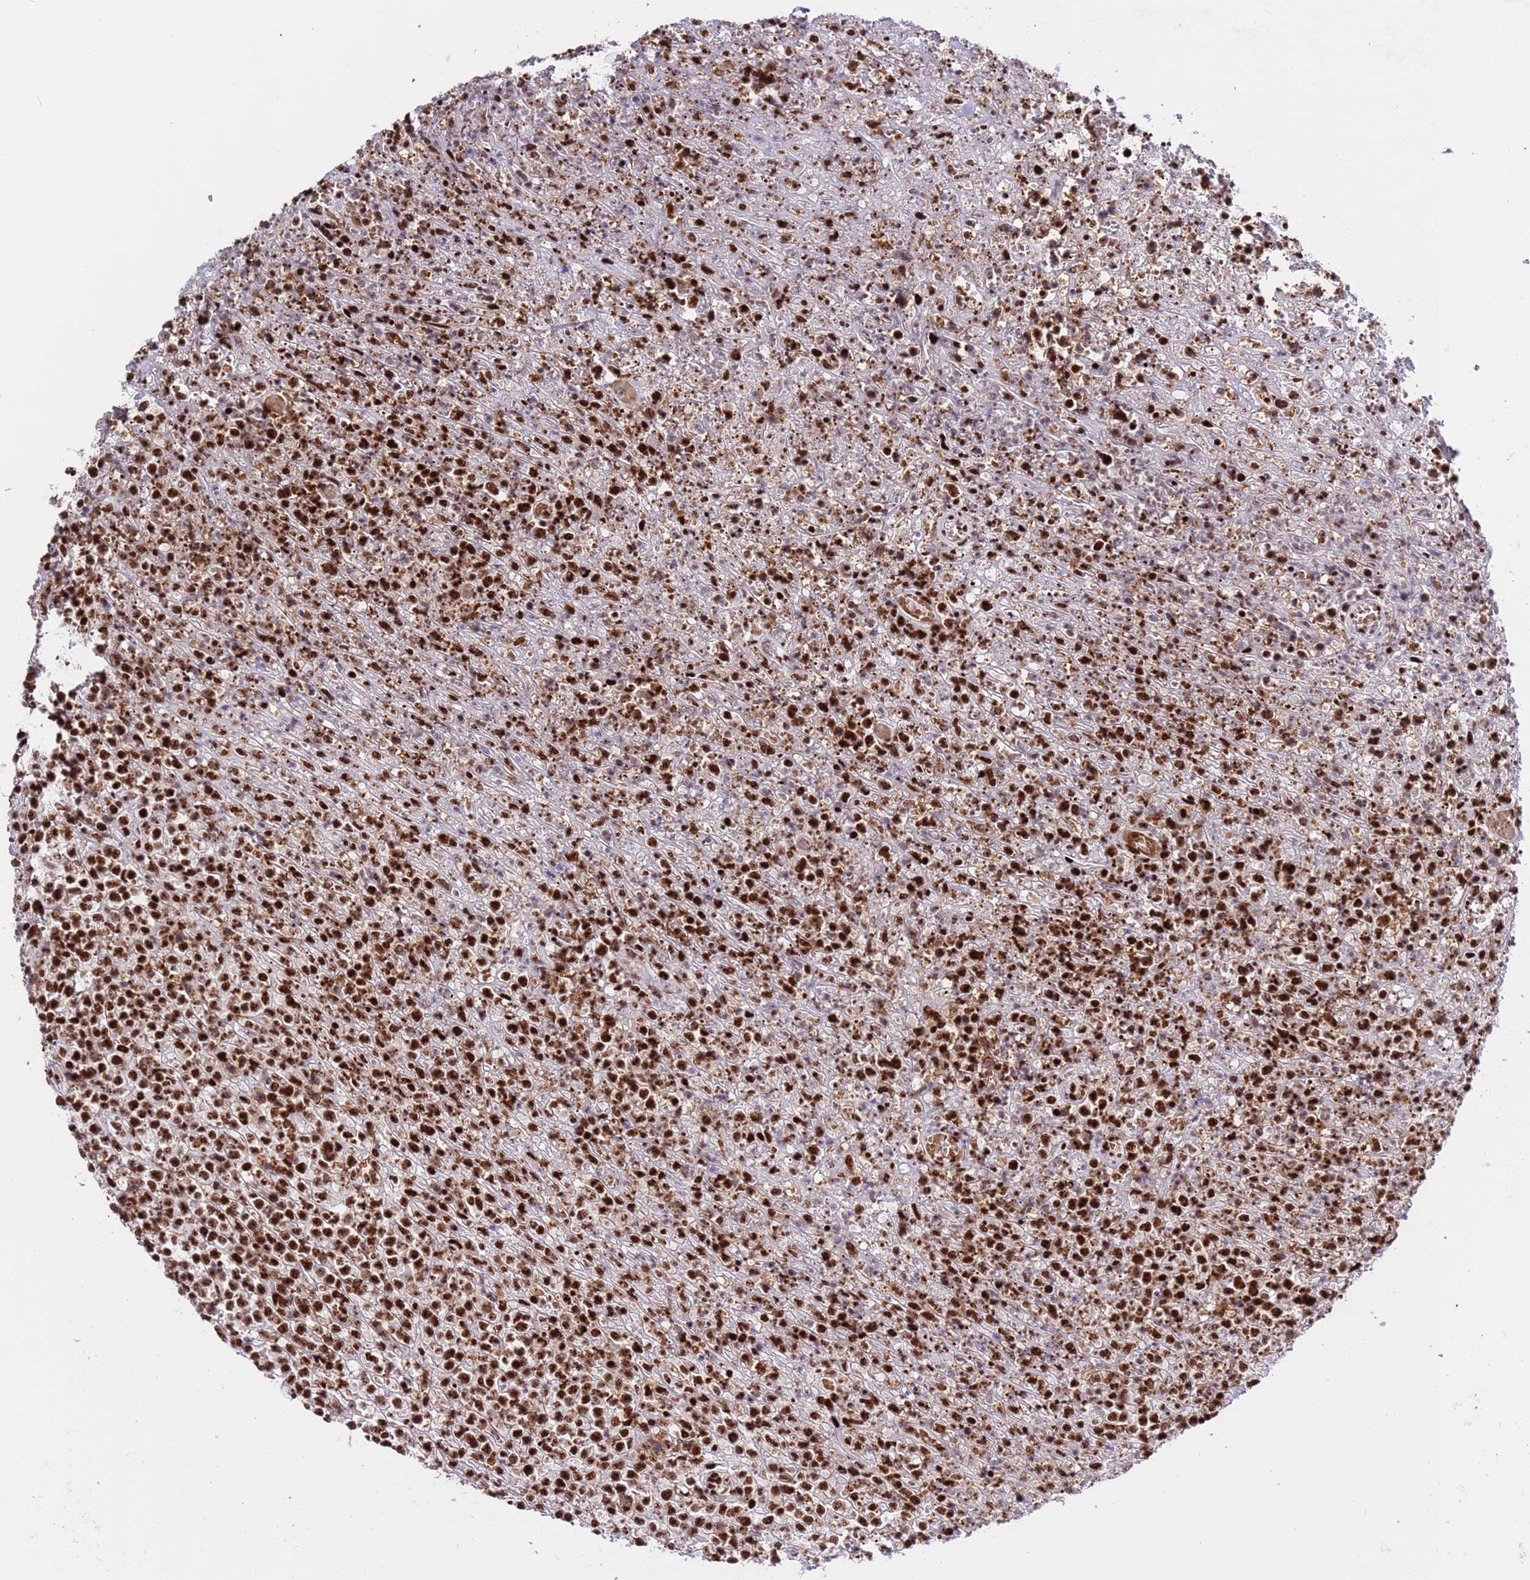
{"staining": {"intensity": "strong", "quantity": ">75%", "location": "nuclear"}, "tissue": "lymphoma", "cell_type": "Tumor cells", "image_type": "cancer", "snomed": [{"axis": "morphology", "description": "Malignant lymphoma, non-Hodgkin's type, High grade"}, {"axis": "topography", "description": "Colon"}], "caption": "Strong nuclear protein positivity is seen in about >75% of tumor cells in lymphoma. Nuclei are stained in blue.", "gene": "THOC2", "patient": {"sex": "female", "age": 53}}